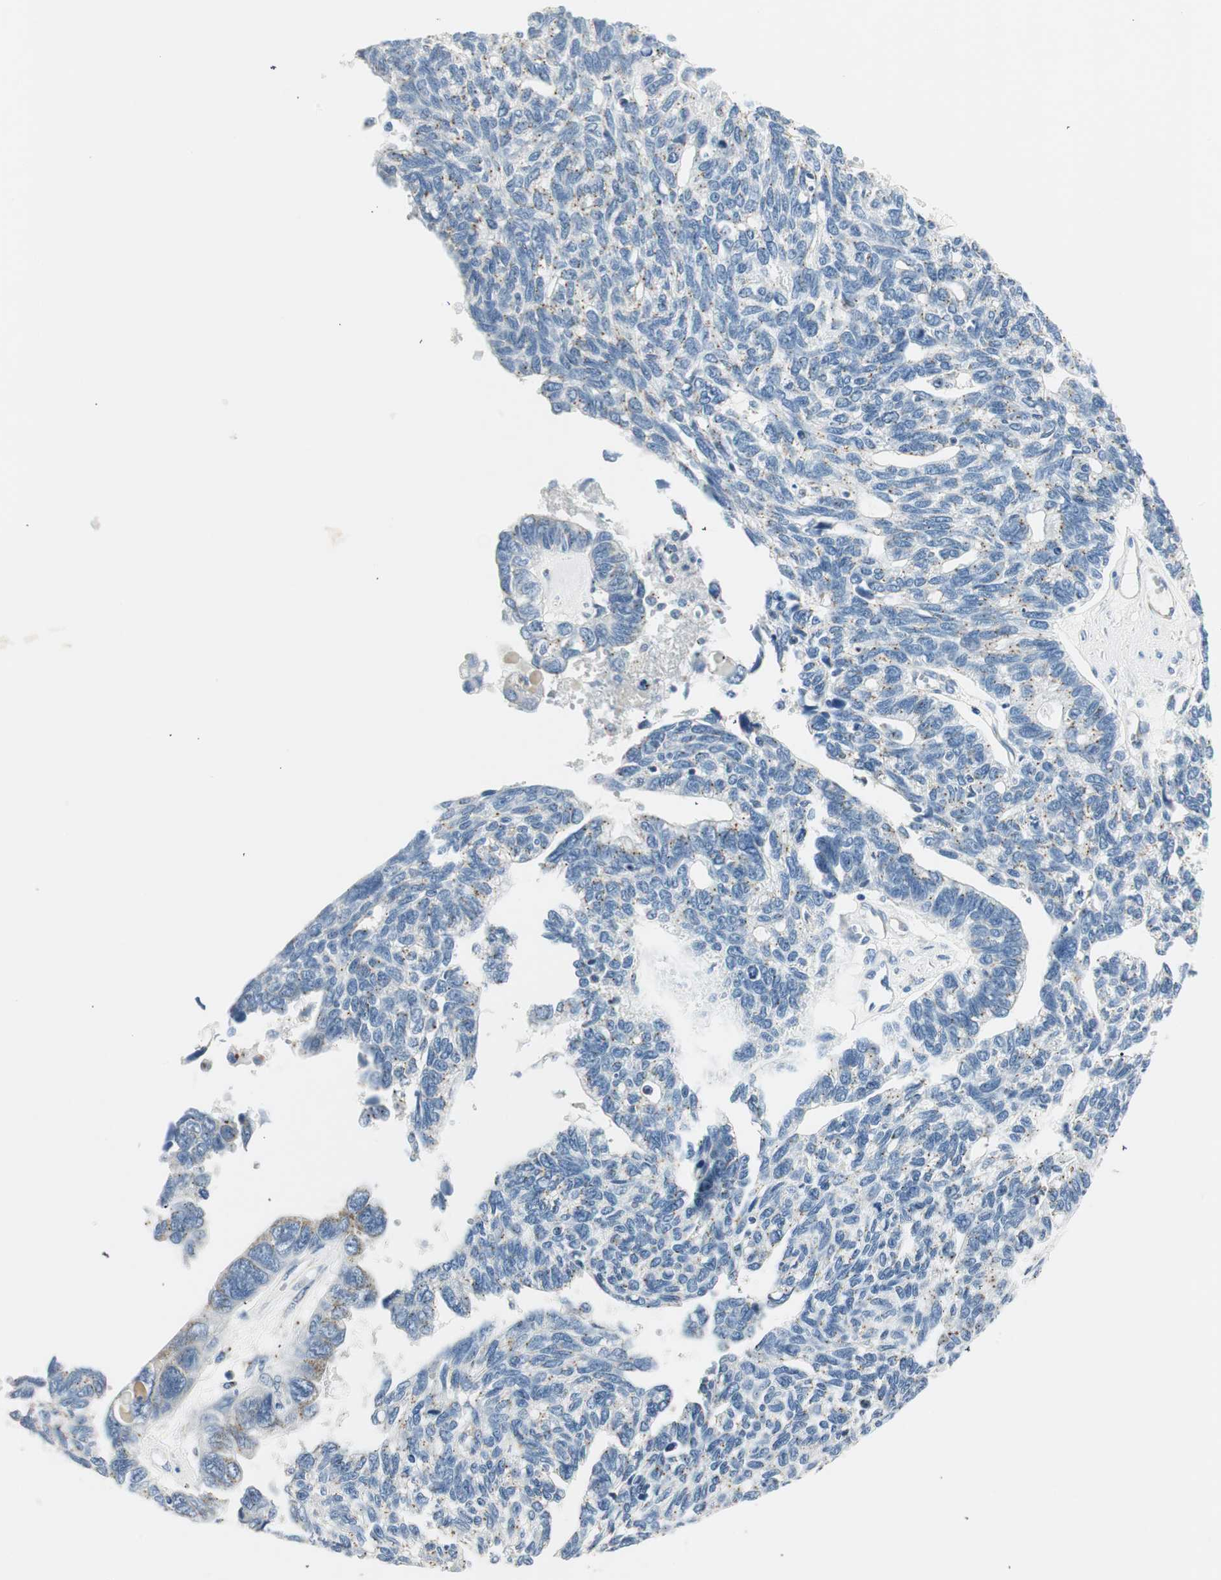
{"staining": {"intensity": "weak", "quantity": "<25%", "location": "cytoplasmic/membranous"}, "tissue": "ovarian cancer", "cell_type": "Tumor cells", "image_type": "cancer", "snomed": [{"axis": "morphology", "description": "Cystadenocarcinoma, serous, NOS"}, {"axis": "topography", "description": "Ovary"}], "caption": "Ovarian cancer was stained to show a protein in brown. There is no significant staining in tumor cells.", "gene": "TMF1", "patient": {"sex": "female", "age": 79}}